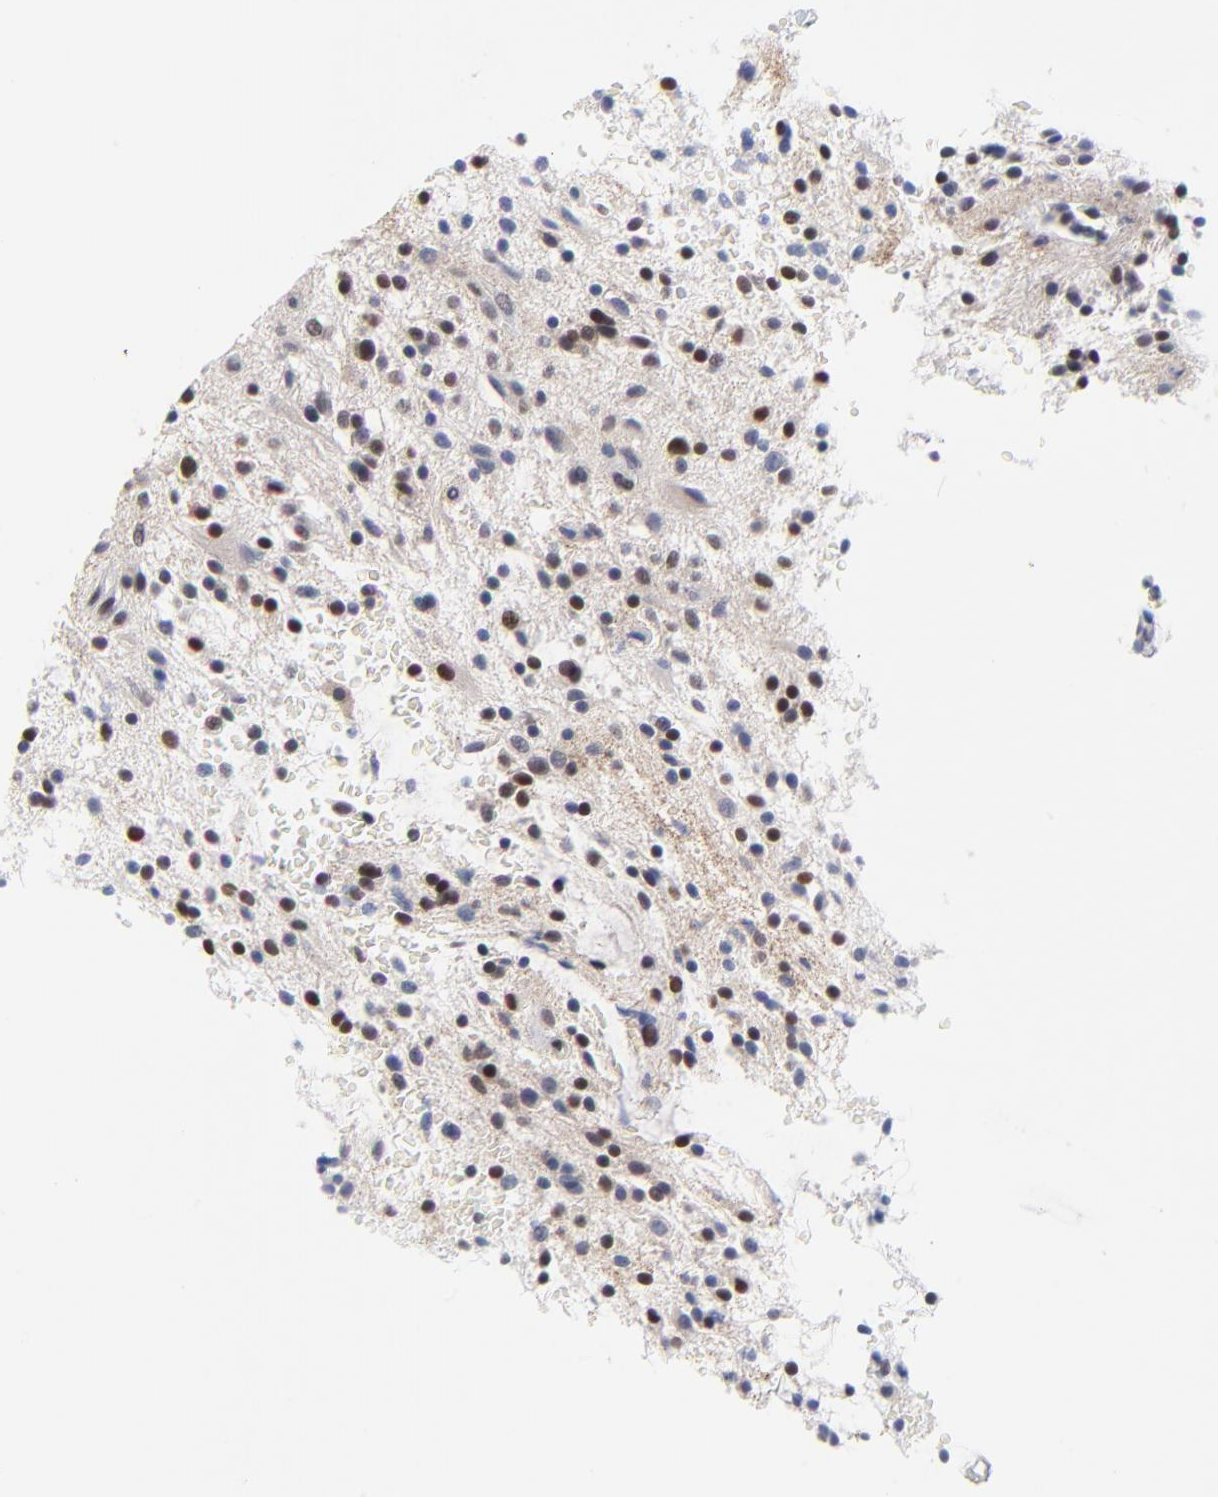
{"staining": {"intensity": "weak", "quantity": "25%-75%", "location": "nuclear"}, "tissue": "glioma", "cell_type": "Tumor cells", "image_type": "cancer", "snomed": [{"axis": "morphology", "description": "Glioma, malignant, NOS"}, {"axis": "topography", "description": "Cerebellum"}], "caption": "An image showing weak nuclear positivity in about 25%-75% of tumor cells in glioma, as visualized by brown immunohistochemical staining.", "gene": "OGFOD1", "patient": {"sex": "female", "age": 10}}